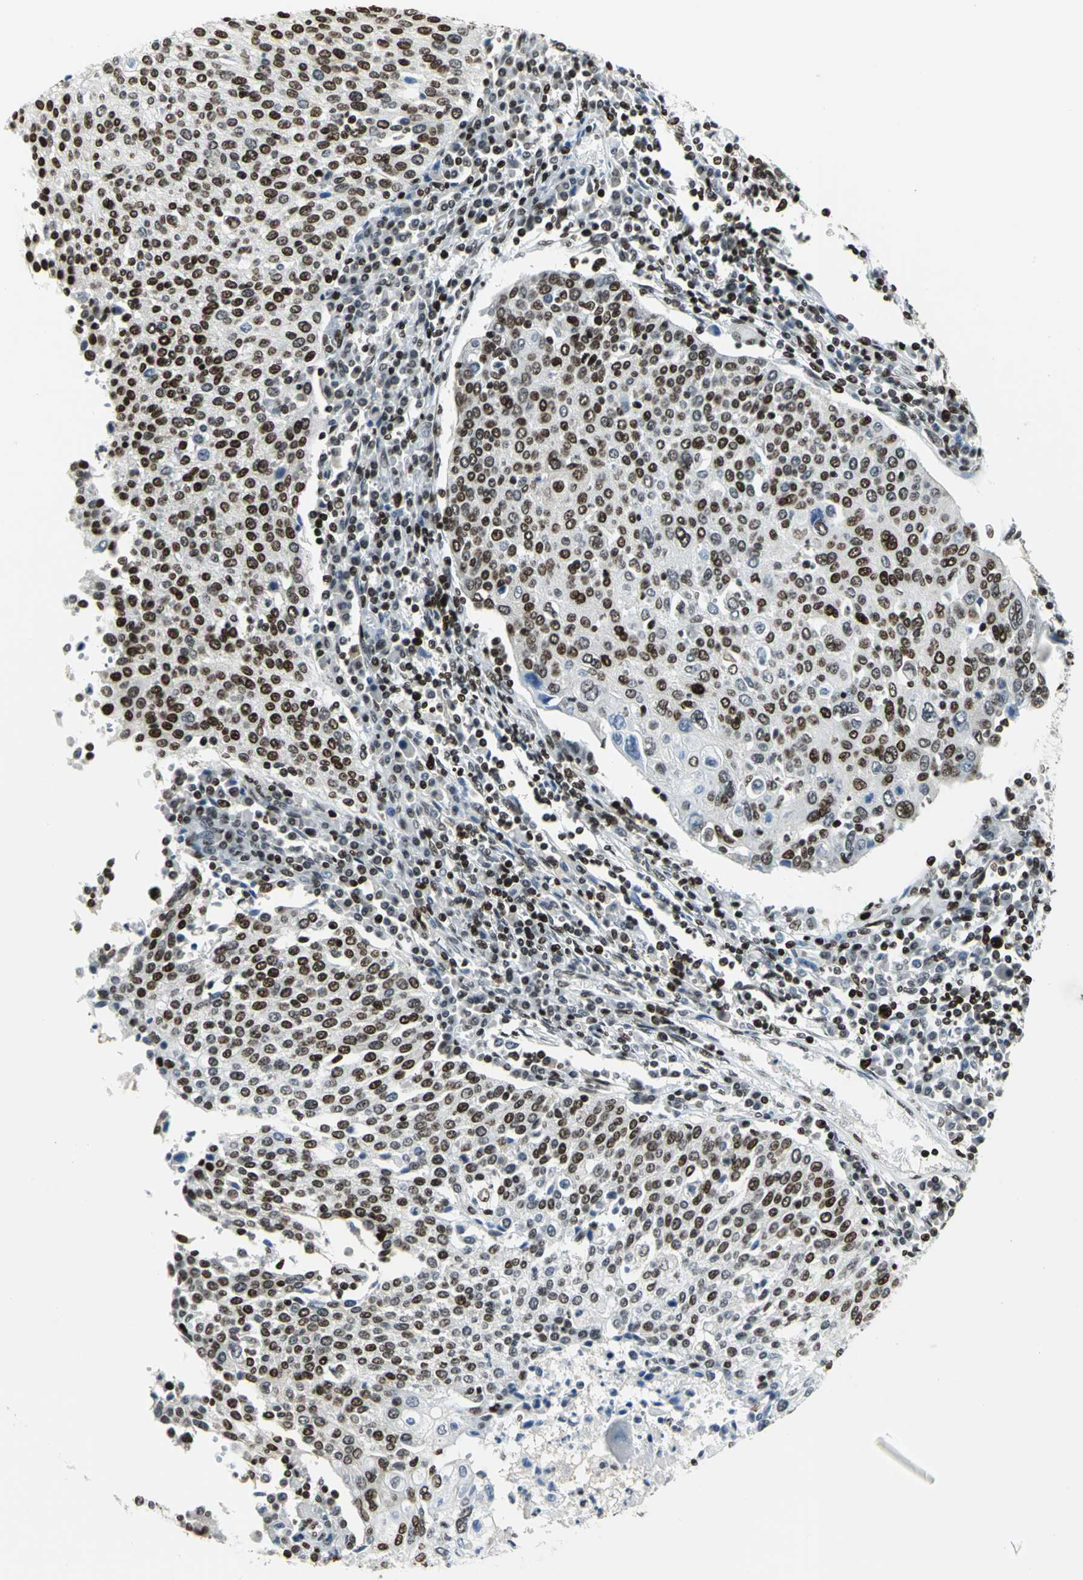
{"staining": {"intensity": "strong", "quantity": ">75%", "location": "nuclear"}, "tissue": "cervical cancer", "cell_type": "Tumor cells", "image_type": "cancer", "snomed": [{"axis": "morphology", "description": "Squamous cell carcinoma, NOS"}, {"axis": "topography", "description": "Cervix"}], "caption": "Cervical cancer (squamous cell carcinoma) was stained to show a protein in brown. There is high levels of strong nuclear expression in approximately >75% of tumor cells.", "gene": "HNRNPD", "patient": {"sex": "female", "age": 40}}